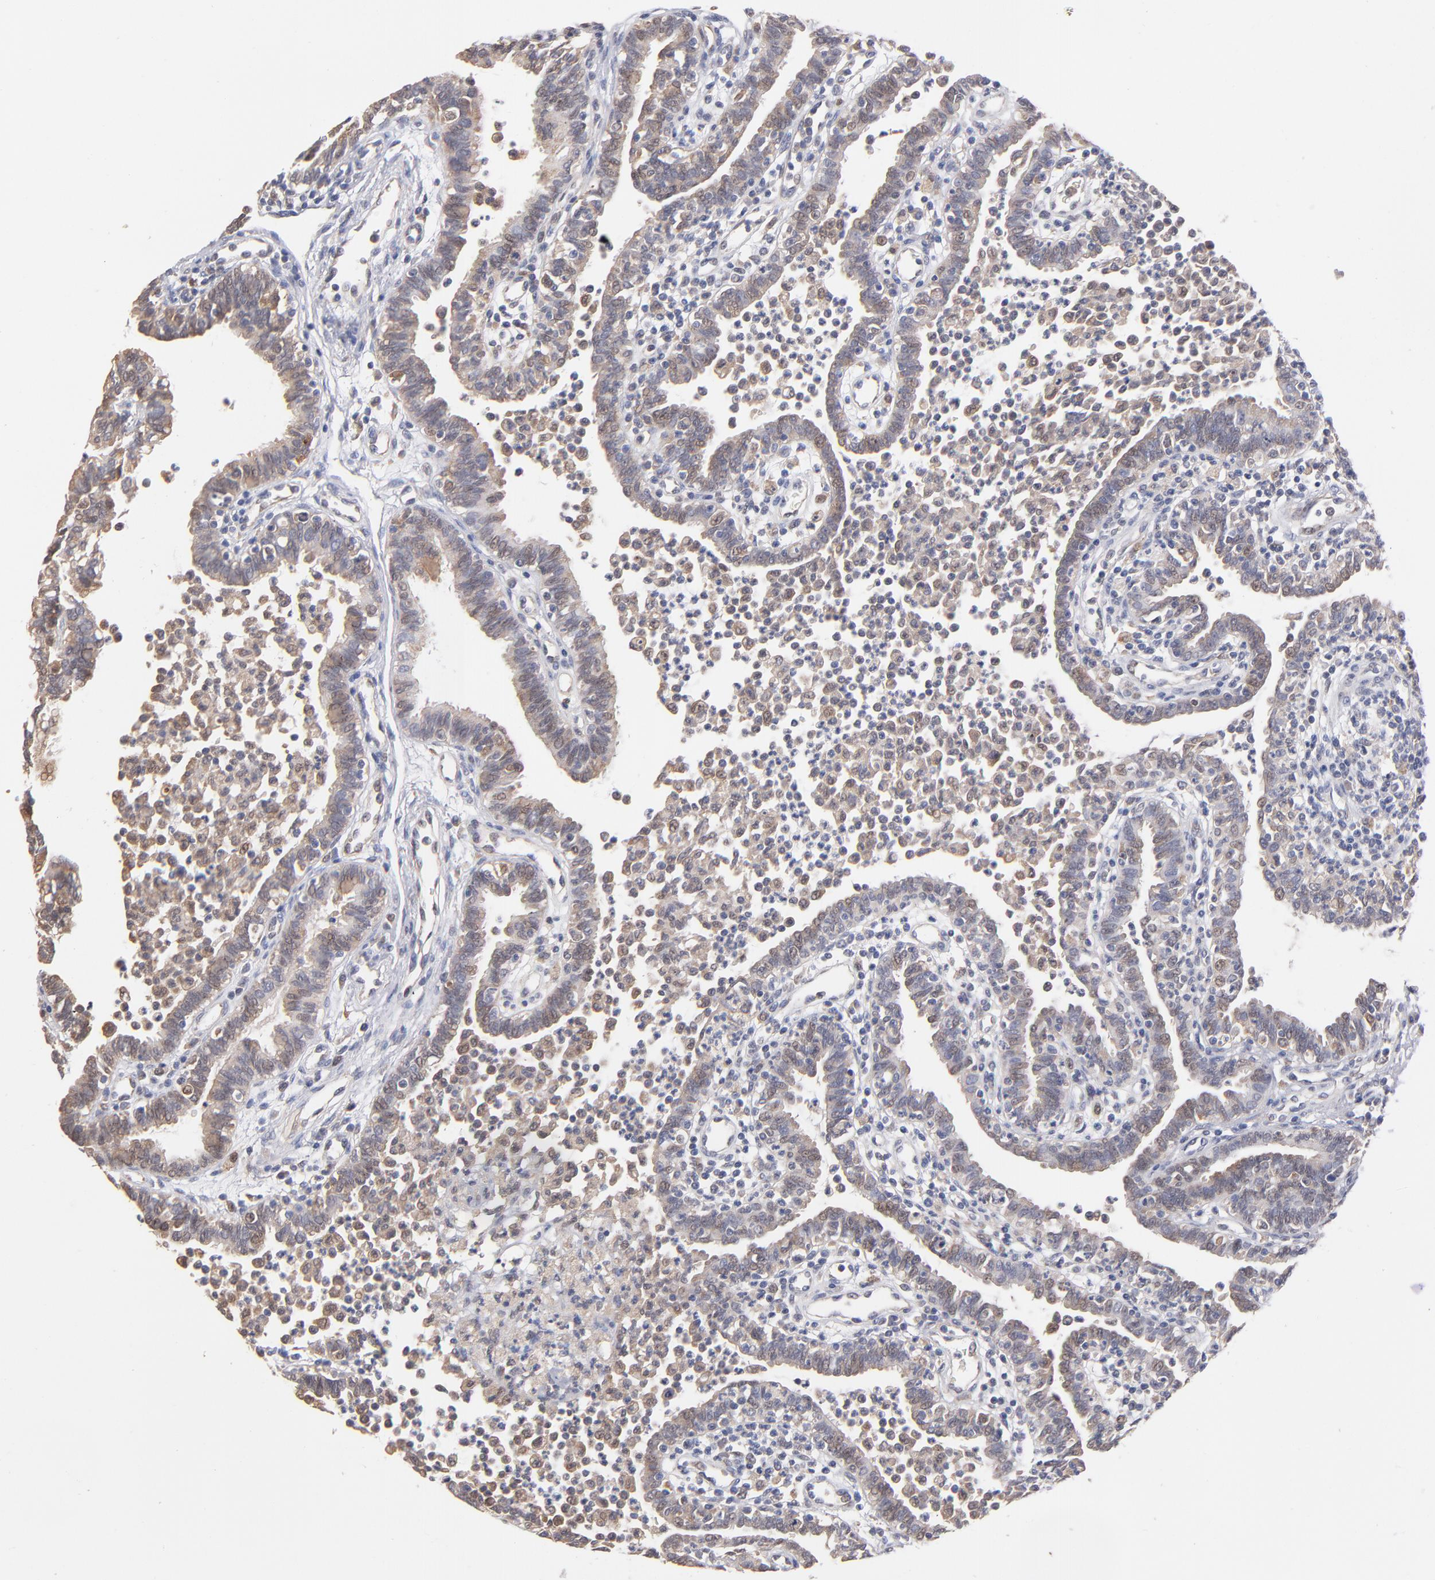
{"staining": {"intensity": "weak", "quantity": ">75%", "location": "cytoplasmic/membranous"}, "tissue": "fallopian tube", "cell_type": "Glandular cells", "image_type": "normal", "snomed": [{"axis": "morphology", "description": "Normal tissue, NOS"}, {"axis": "topography", "description": "Fallopian tube"}], "caption": "Human fallopian tube stained with a protein marker reveals weak staining in glandular cells.", "gene": "GMFB", "patient": {"sex": "female", "age": 36}}